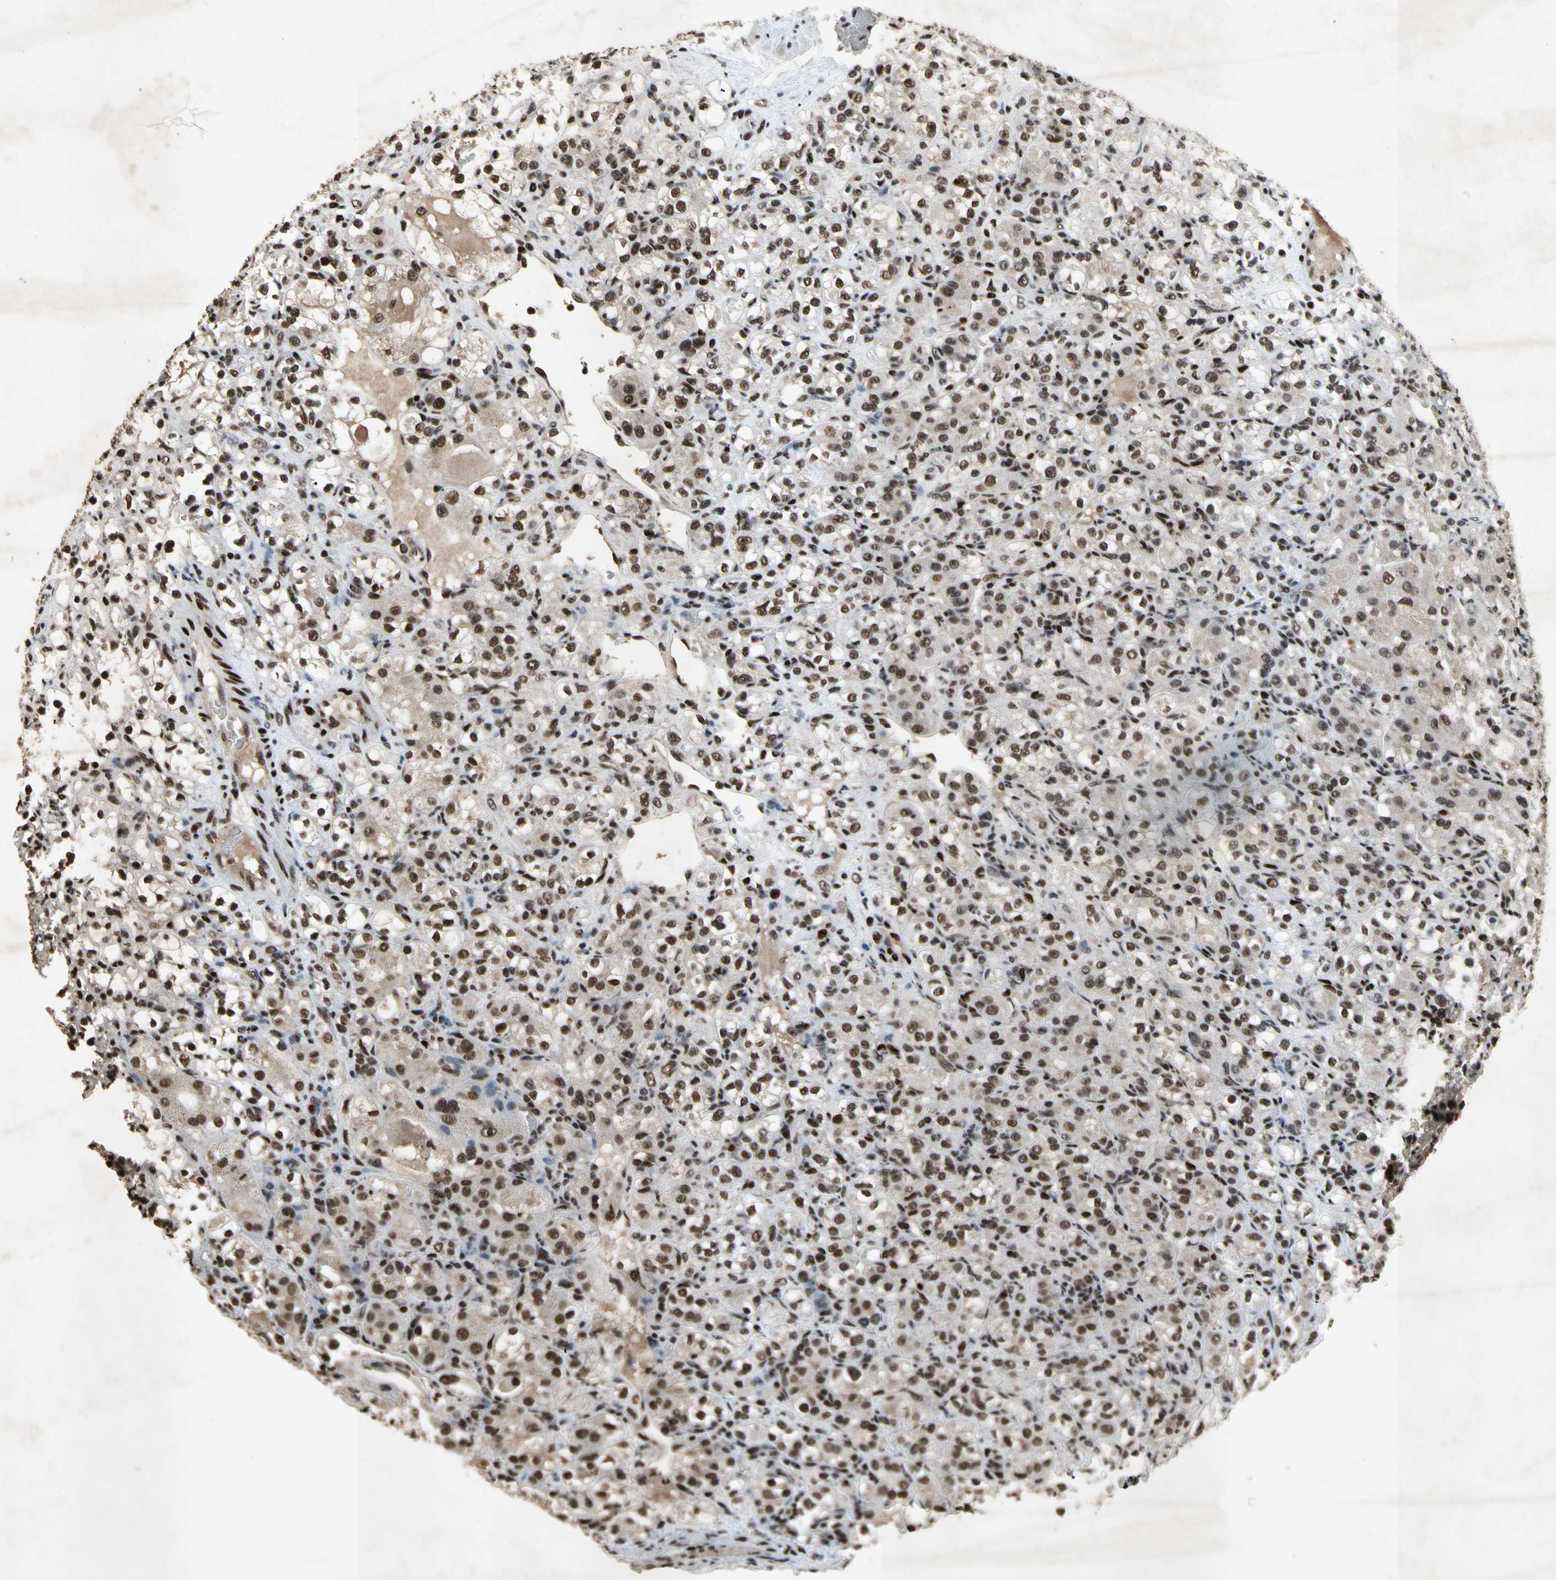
{"staining": {"intensity": "strong", "quantity": ">75%", "location": "nuclear"}, "tissue": "renal cancer", "cell_type": "Tumor cells", "image_type": "cancer", "snomed": [{"axis": "morphology", "description": "Normal tissue, NOS"}, {"axis": "morphology", "description": "Adenocarcinoma, NOS"}, {"axis": "topography", "description": "Kidney"}], "caption": "The image shows staining of adenocarcinoma (renal), revealing strong nuclear protein positivity (brown color) within tumor cells.", "gene": "TBX2", "patient": {"sex": "male", "age": 61}}